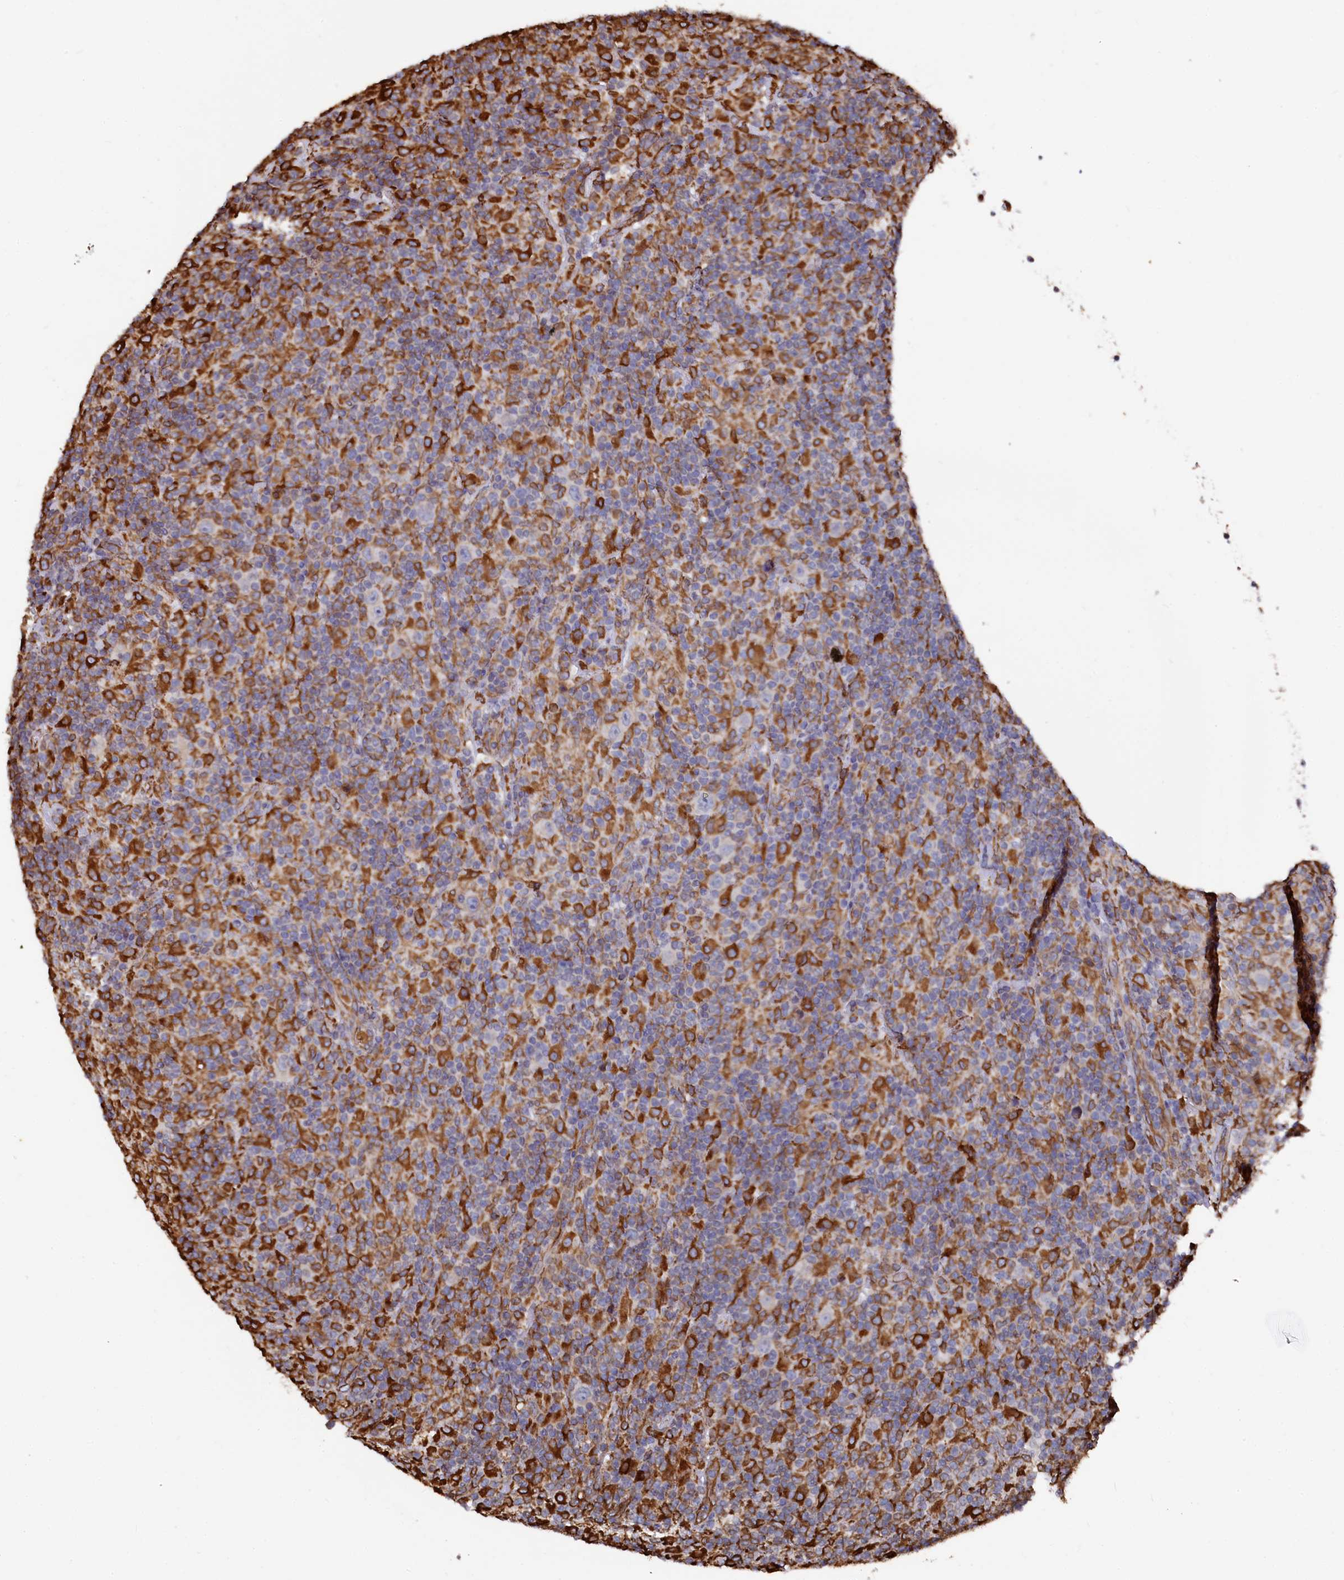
{"staining": {"intensity": "negative", "quantity": "none", "location": "none"}, "tissue": "lymphoma", "cell_type": "Tumor cells", "image_type": "cancer", "snomed": [{"axis": "morphology", "description": "Hodgkin's disease, NOS"}, {"axis": "topography", "description": "Lymph node"}], "caption": "This is an immunohistochemistry (IHC) histopathology image of human lymphoma. There is no staining in tumor cells.", "gene": "NEURL1B", "patient": {"sex": "male", "age": 70}}